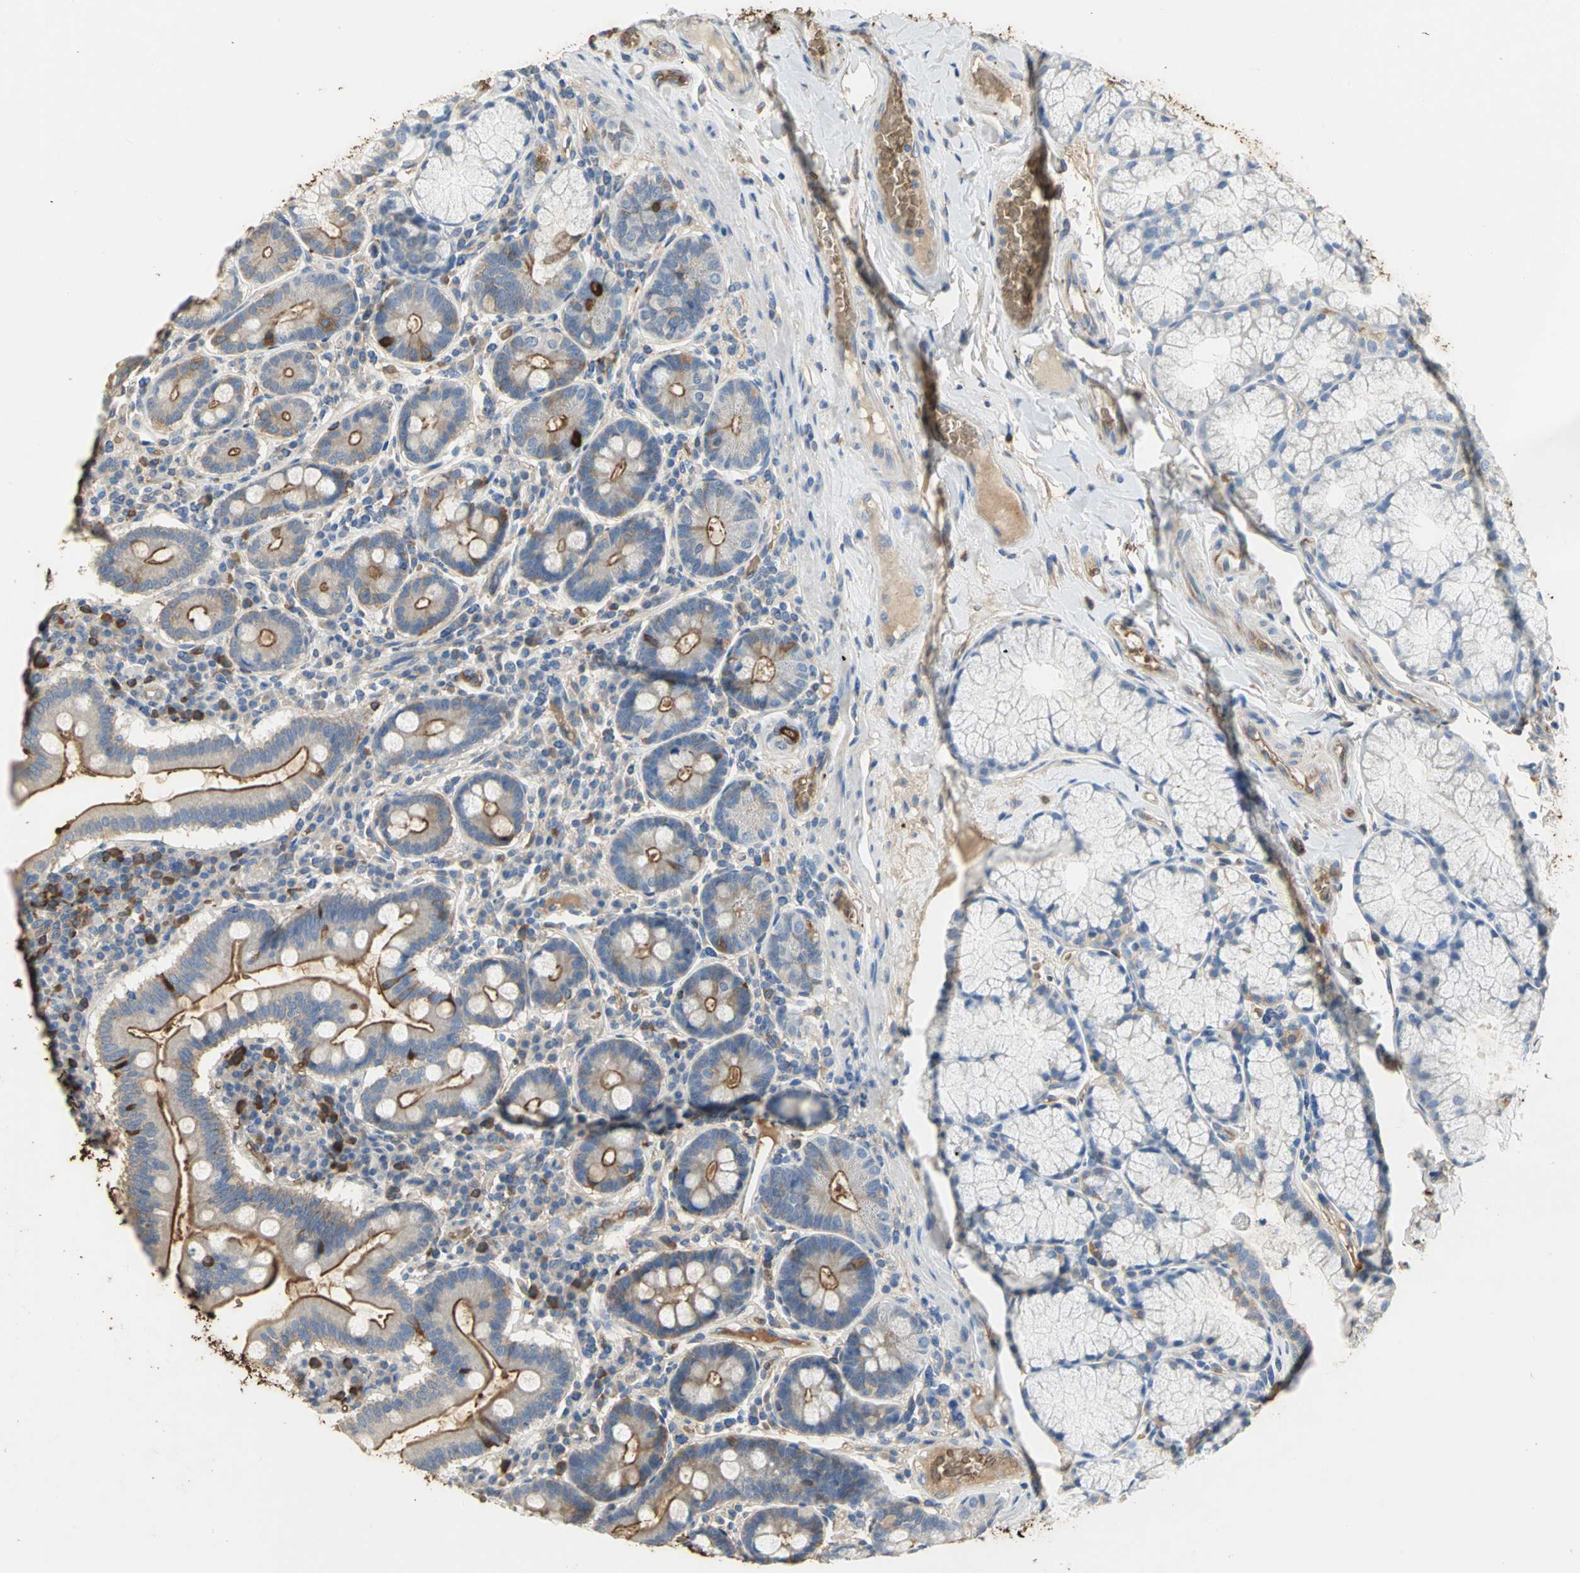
{"staining": {"intensity": "moderate", "quantity": ">75%", "location": "cytoplasmic/membranous"}, "tissue": "duodenum", "cell_type": "Glandular cells", "image_type": "normal", "snomed": [{"axis": "morphology", "description": "Normal tissue, NOS"}, {"axis": "topography", "description": "Duodenum"}], "caption": "Glandular cells reveal medium levels of moderate cytoplasmic/membranous positivity in about >75% of cells in unremarkable duodenum.", "gene": "TREM1", "patient": {"sex": "male", "age": 50}}